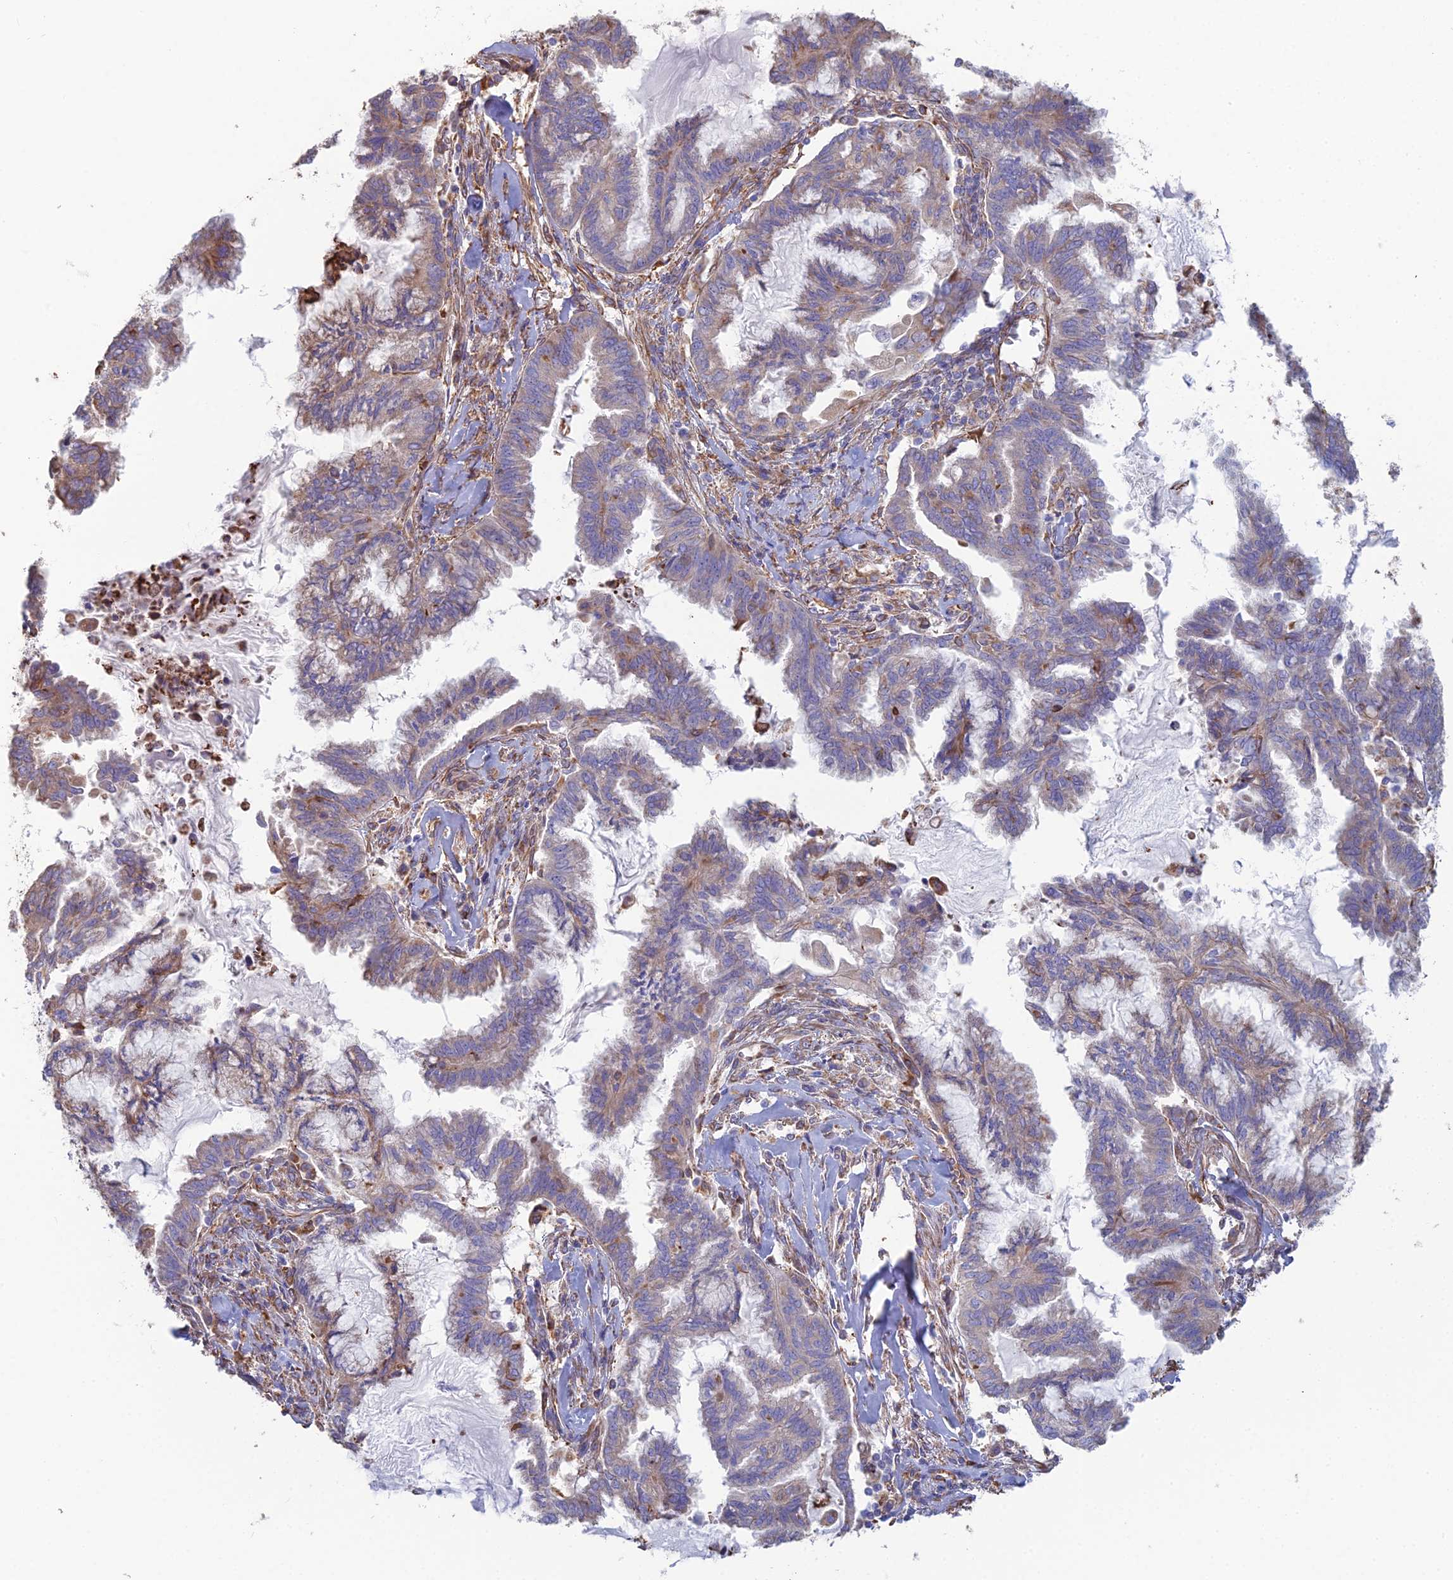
{"staining": {"intensity": "weak", "quantity": "25%-75%", "location": "cytoplasmic/membranous"}, "tissue": "endometrial cancer", "cell_type": "Tumor cells", "image_type": "cancer", "snomed": [{"axis": "morphology", "description": "Adenocarcinoma, NOS"}, {"axis": "topography", "description": "Endometrium"}], "caption": "The immunohistochemical stain shows weak cytoplasmic/membranous expression in tumor cells of endometrial cancer (adenocarcinoma) tissue.", "gene": "CLVS2", "patient": {"sex": "female", "age": 86}}